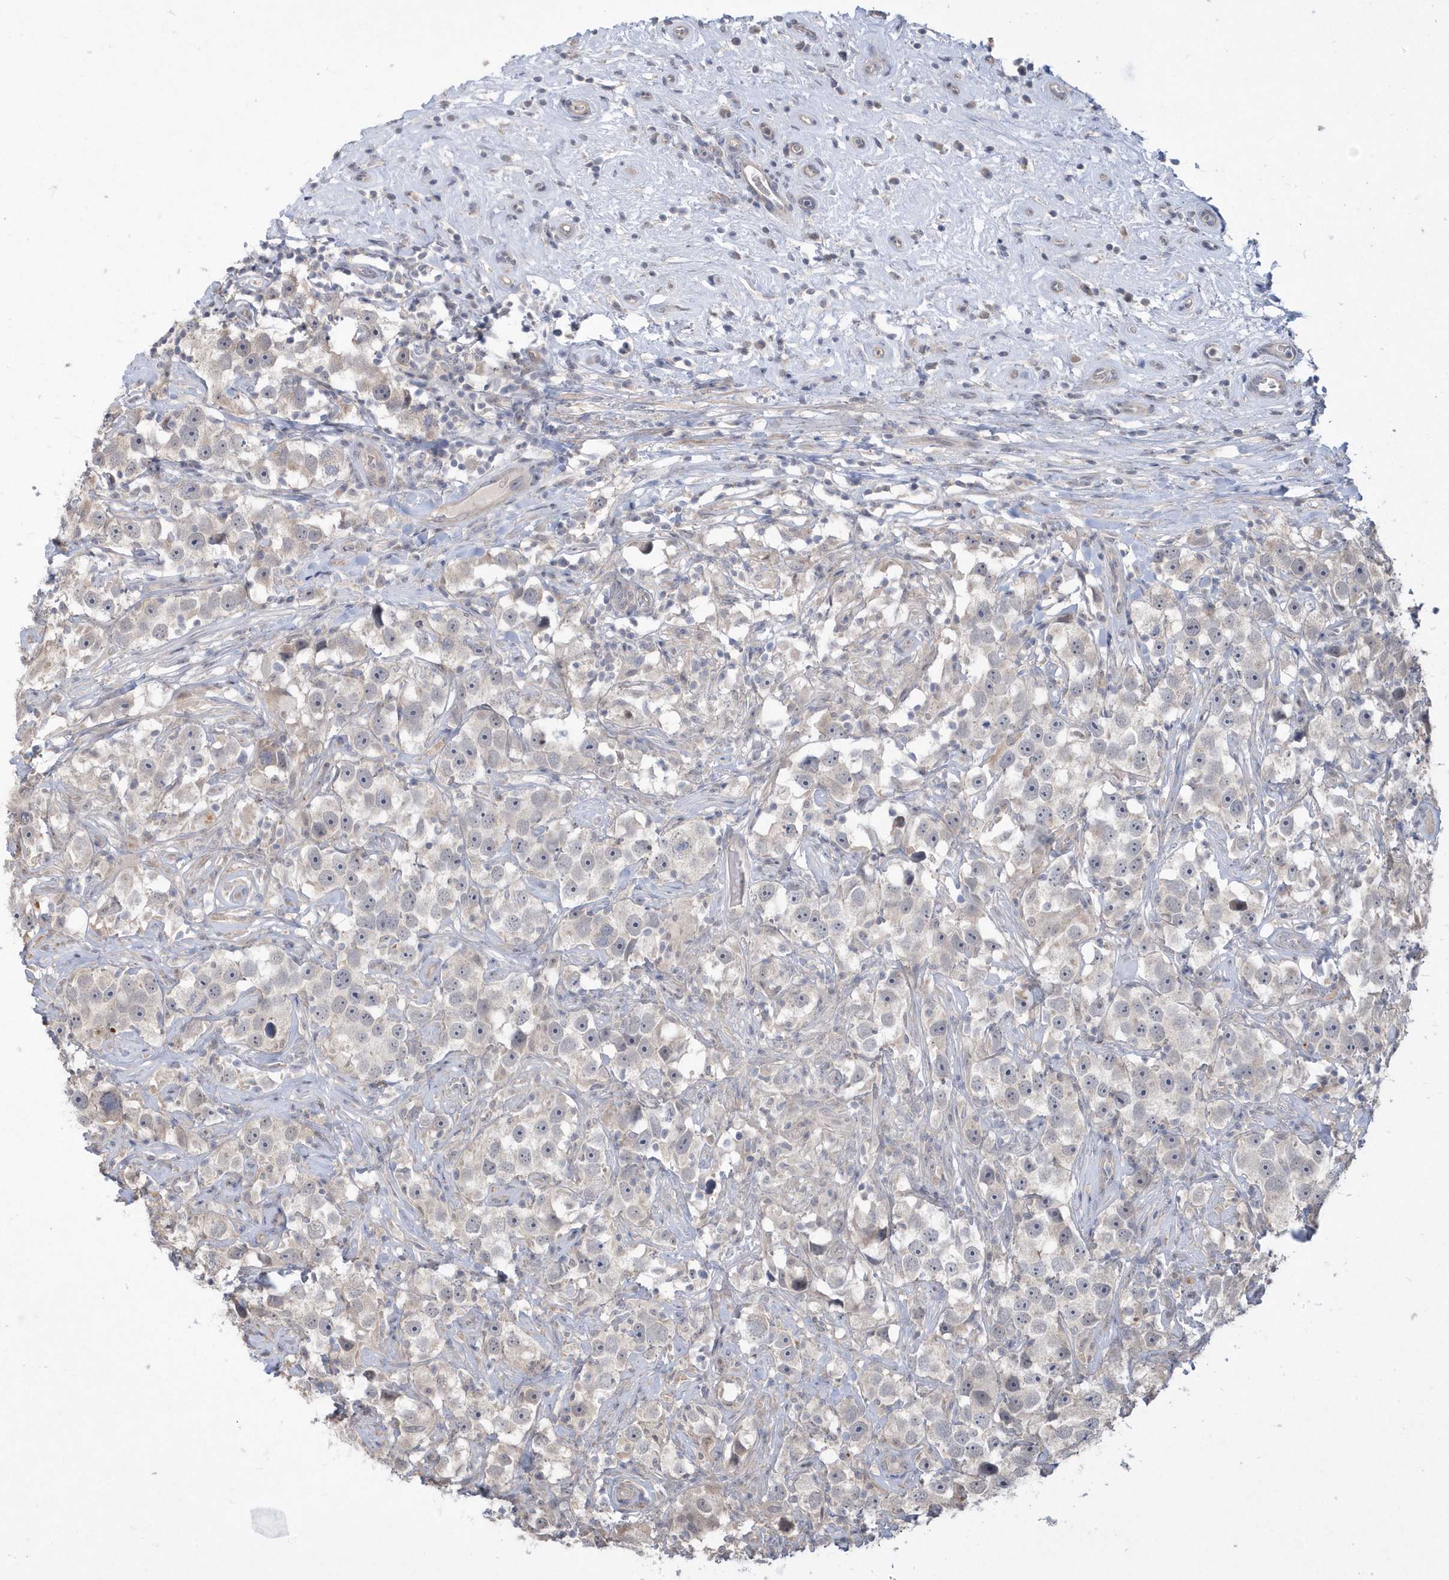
{"staining": {"intensity": "negative", "quantity": "none", "location": "none"}, "tissue": "testis cancer", "cell_type": "Tumor cells", "image_type": "cancer", "snomed": [{"axis": "morphology", "description": "Seminoma, NOS"}, {"axis": "topography", "description": "Testis"}], "caption": "Micrograph shows no significant protein expression in tumor cells of testis seminoma. Nuclei are stained in blue.", "gene": "TSPEAR", "patient": {"sex": "male", "age": 49}}